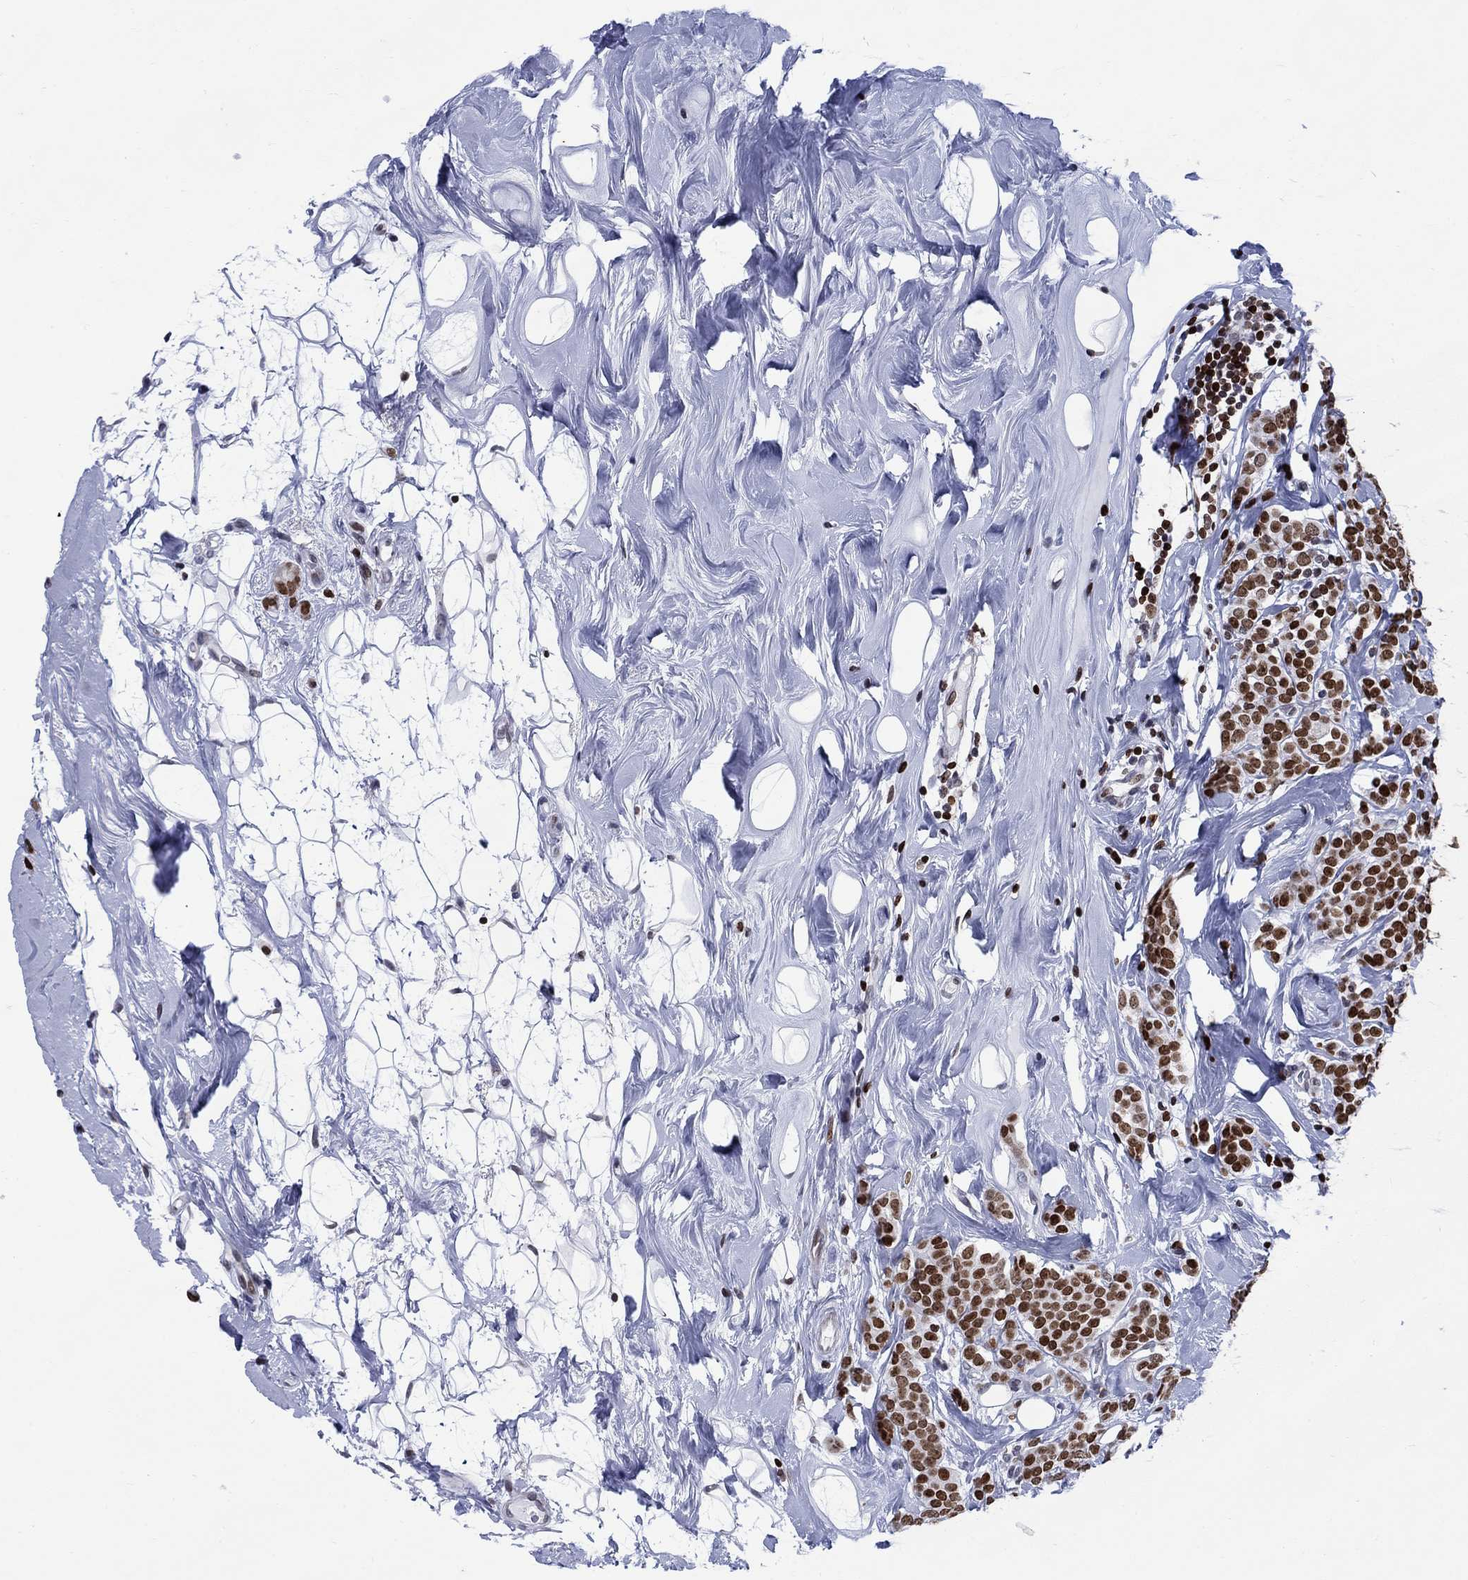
{"staining": {"intensity": "strong", "quantity": ">75%", "location": "nuclear"}, "tissue": "breast cancer", "cell_type": "Tumor cells", "image_type": "cancer", "snomed": [{"axis": "morphology", "description": "Lobular carcinoma"}, {"axis": "topography", "description": "Breast"}], "caption": "The photomicrograph demonstrates immunohistochemical staining of breast cancer. There is strong nuclear expression is appreciated in approximately >75% of tumor cells.", "gene": "HMGA1", "patient": {"sex": "female", "age": 49}}